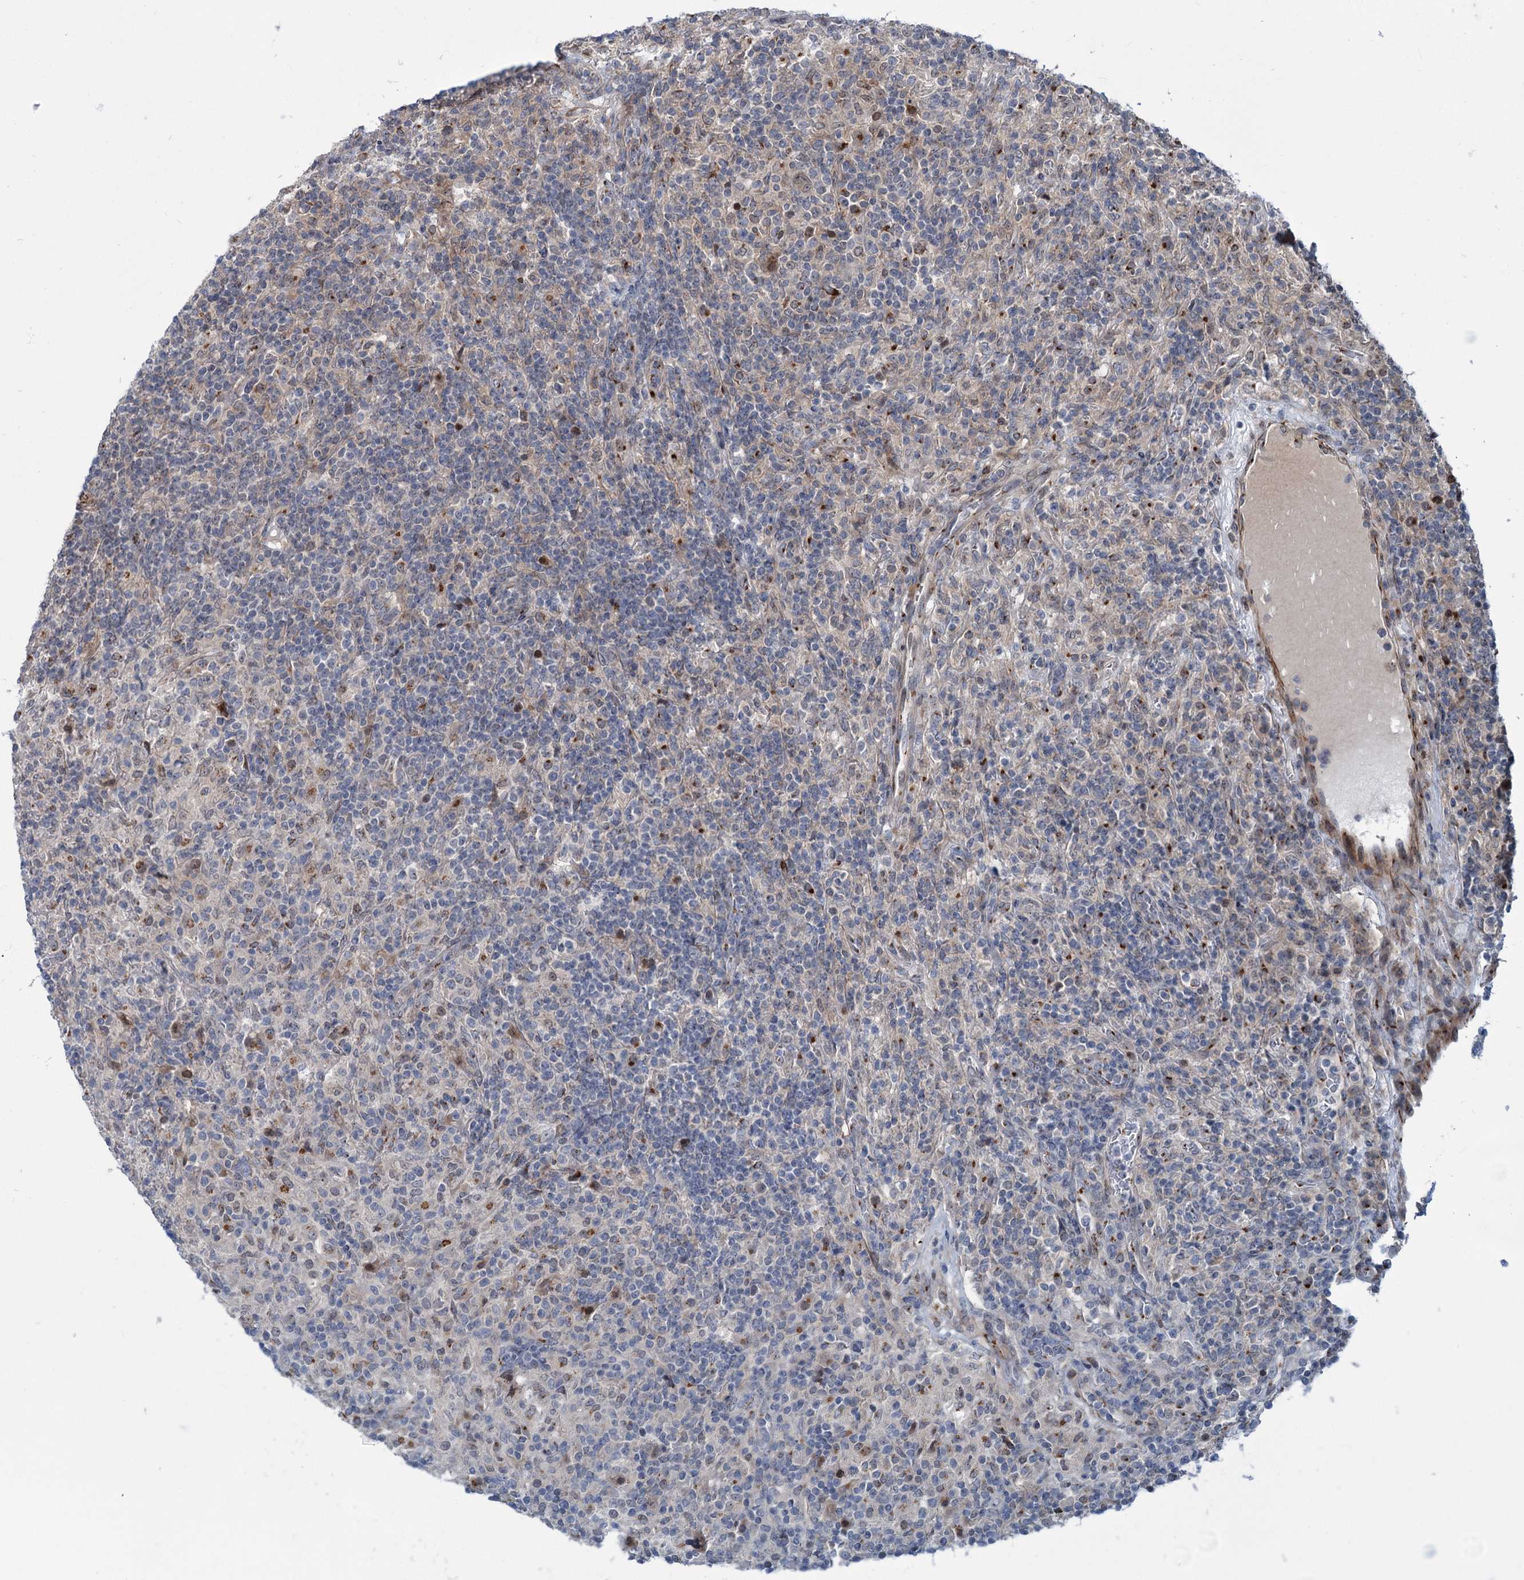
{"staining": {"intensity": "negative", "quantity": "none", "location": "none"}, "tissue": "lymphoma", "cell_type": "Tumor cells", "image_type": "cancer", "snomed": [{"axis": "morphology", "description": "Hodgkin's disease, NOS"}, {"axis": "topography", "description": "Lymph node"}], "caption": "Tumor cells show no significant protein staining in lymphoma. (DAB IHC visualized using brightfield microscopy, high magnification).", "gene": "ELP4", "patient": {"sex": "male", "age": 70}}